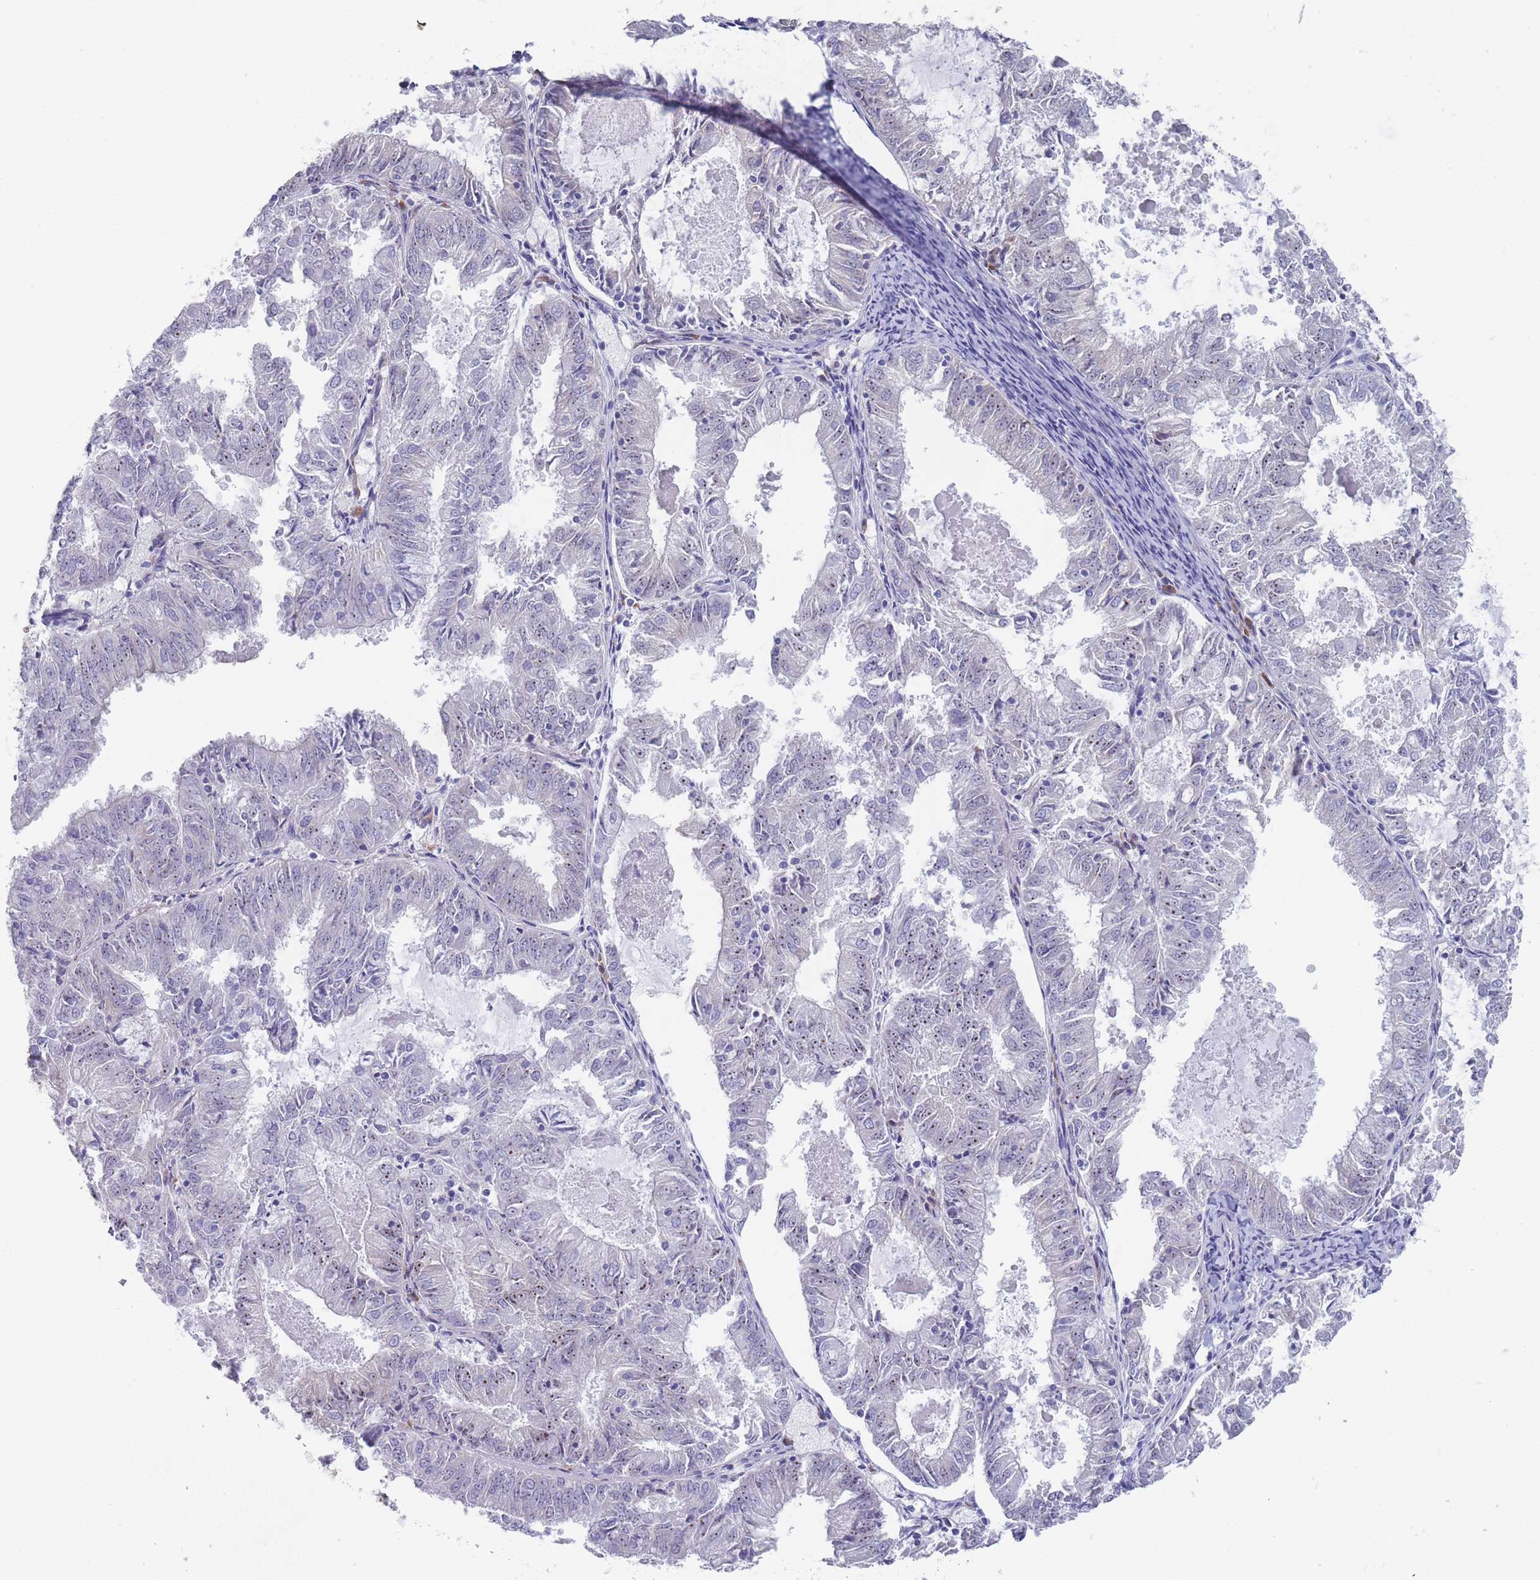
{"staining": {"intensity": "negative", "quantity": "none", "location": "none"}, "tissue": "endometrial cancer", "cell_type": "Tumor cells", "image_type": "cancer", "snomed": [{"axis": "morphology", "description": "Adenocarcinoma, NOS"}, {"axis": "topography", "description": "Endometrium"}], "caption": "An immunohistochemistry image of endometrial cancer is shown. There is no staining in tumor cells of endometrial cancer.", "gene": "ST8SIA5", "patient": {"sex": "female", "age": 57}}